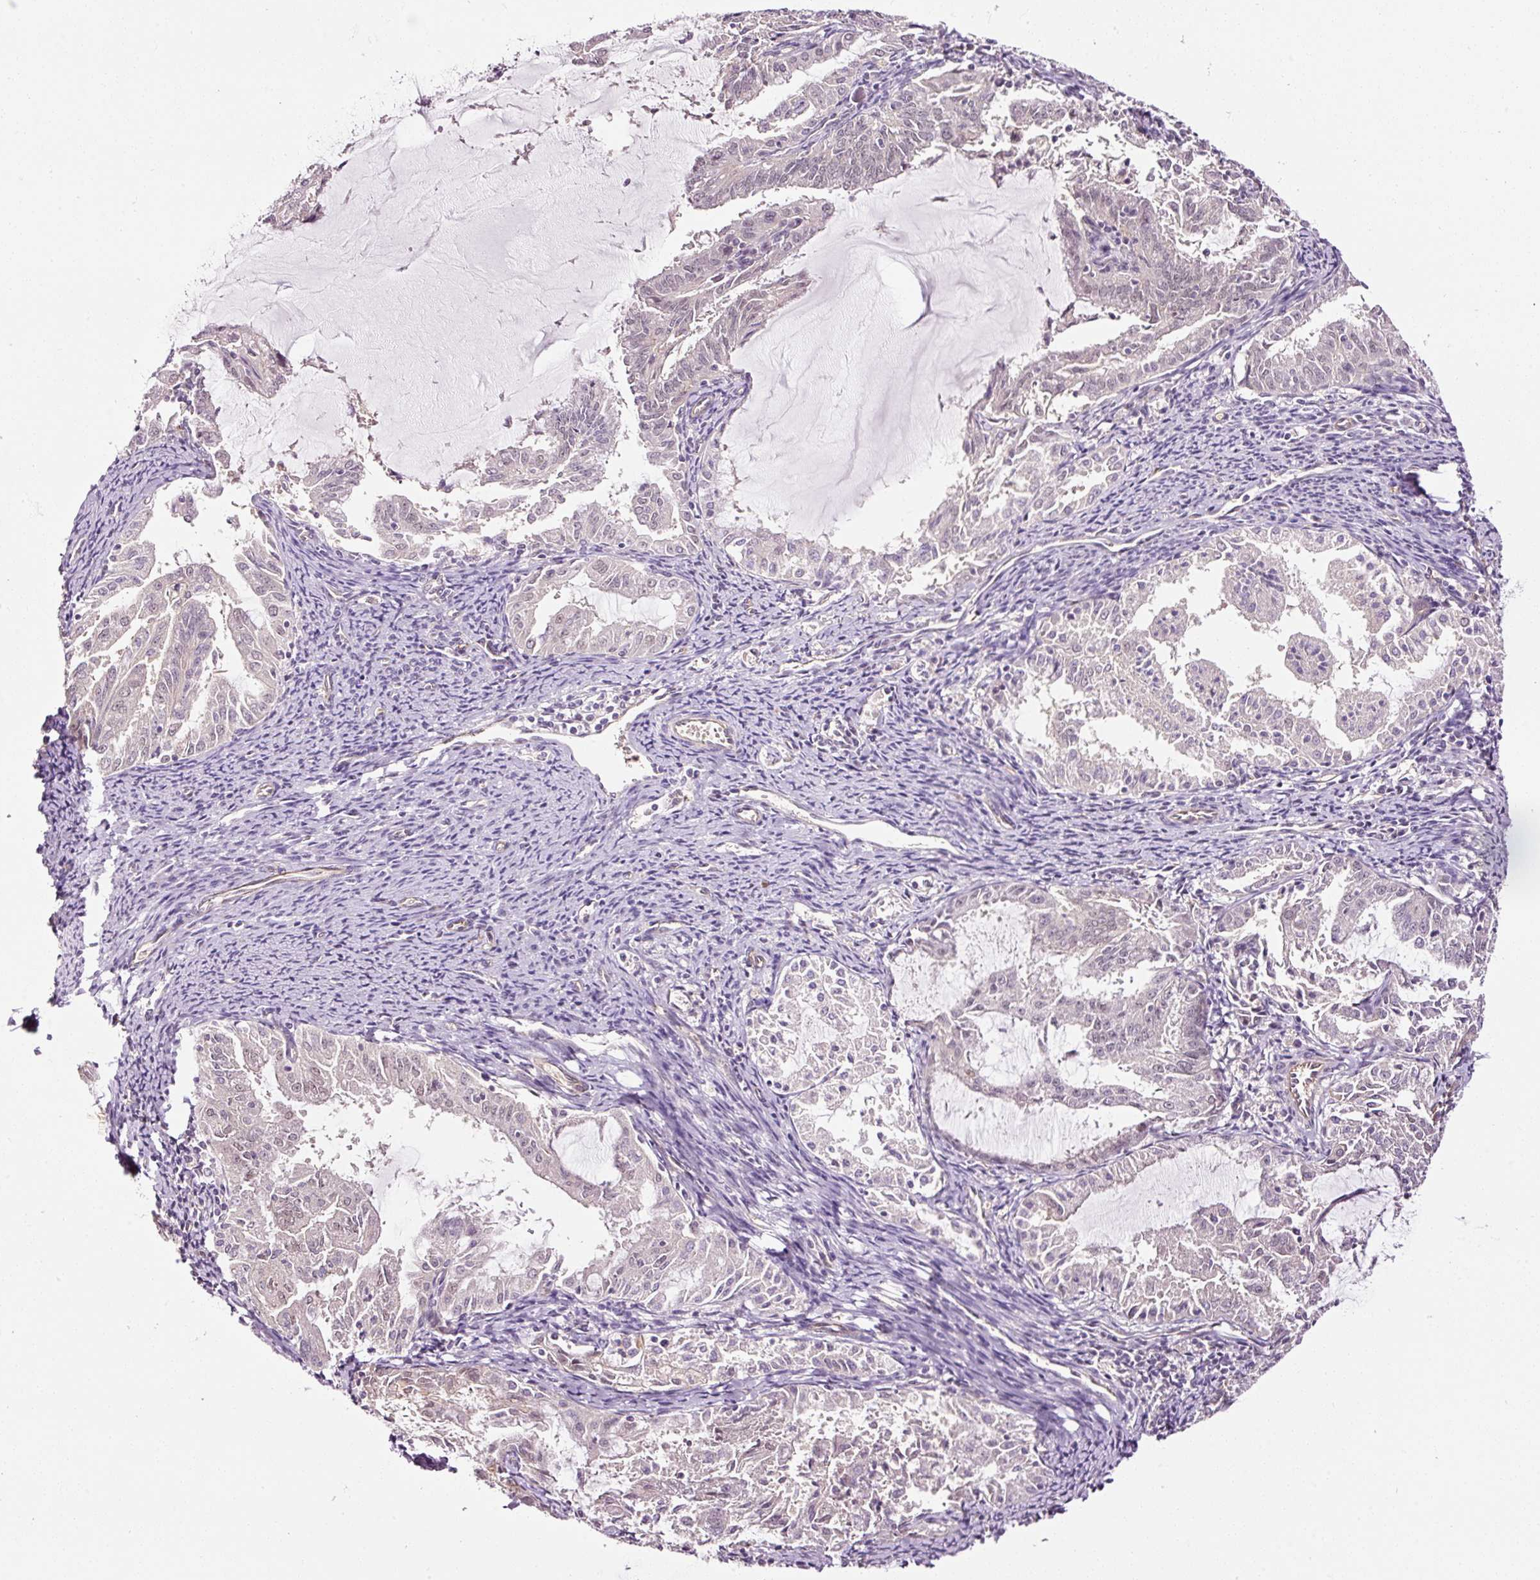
{"staining": {"intensity": "negative", "quantity": "none", "location": "none"}, "tissue": "endometrial cancer", "cell_type": "Tumor cells", "image_type": "cancer", "snomed": [{"axis": "morphology", "description": "Adenocarcinoma, NOS"}, {"axis": "topography", "description": "Endometrium"}], "caption": "Tumor cells are negative for brown protein staining in adenocarcinoma (endometrial).", "gene": "ABCB4", "patient": {"sex": "female", "age": 70}}